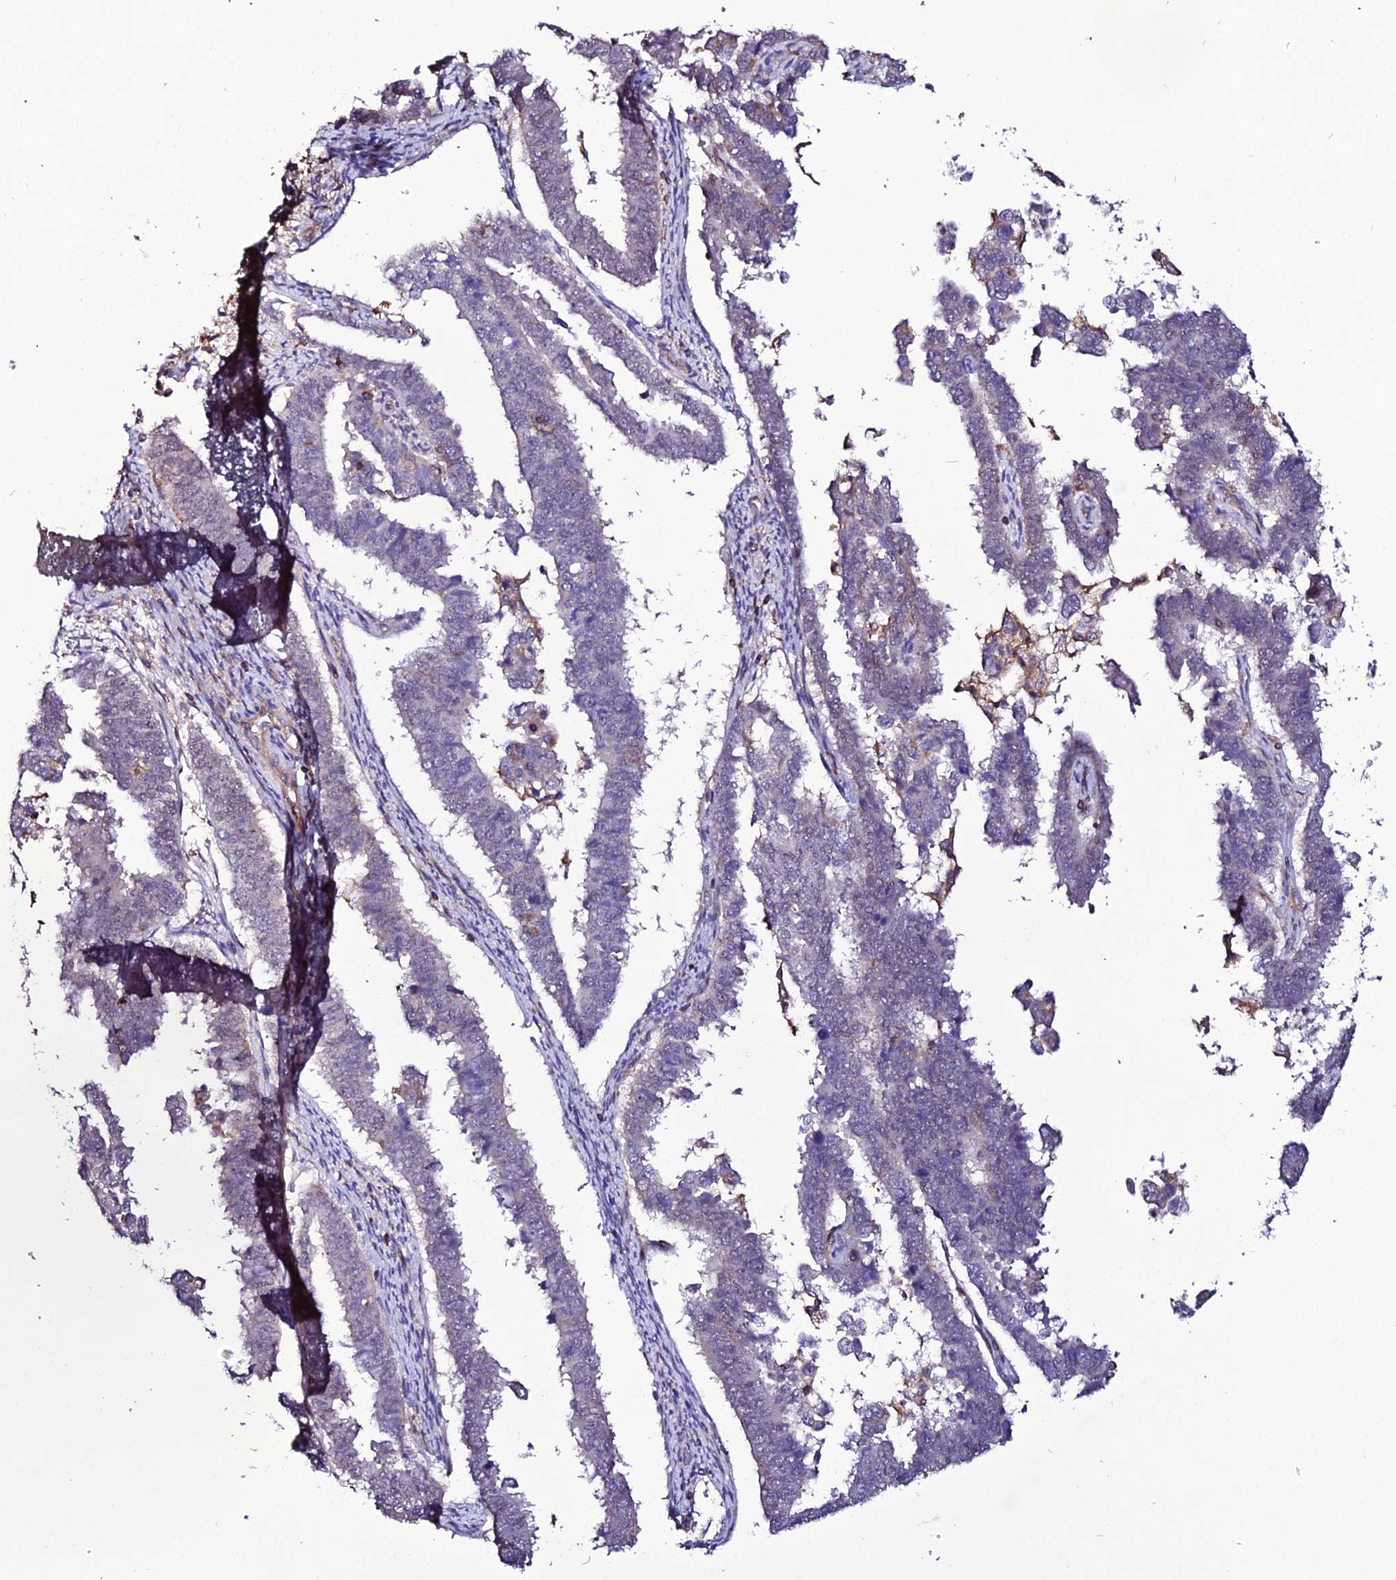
{"staining": {"intensity": "negative", "quantity": "none", "location": "none"}, "tissue": "endometrial cancer", "cell_type": "Tumor cells", "image_type": "cancer", "snomed": [{"axis": "morphology", "description": "Adenocarcinoma, NOS"}, {"axis": "topography", "description": "Endometrium"}], "caption": "Human endometrial adenocarcinoma stained for a protein using IHC displays no expression in tumor cells.", "gene": "USP17L15", "patient": {"sex": "female", "age": 75}}